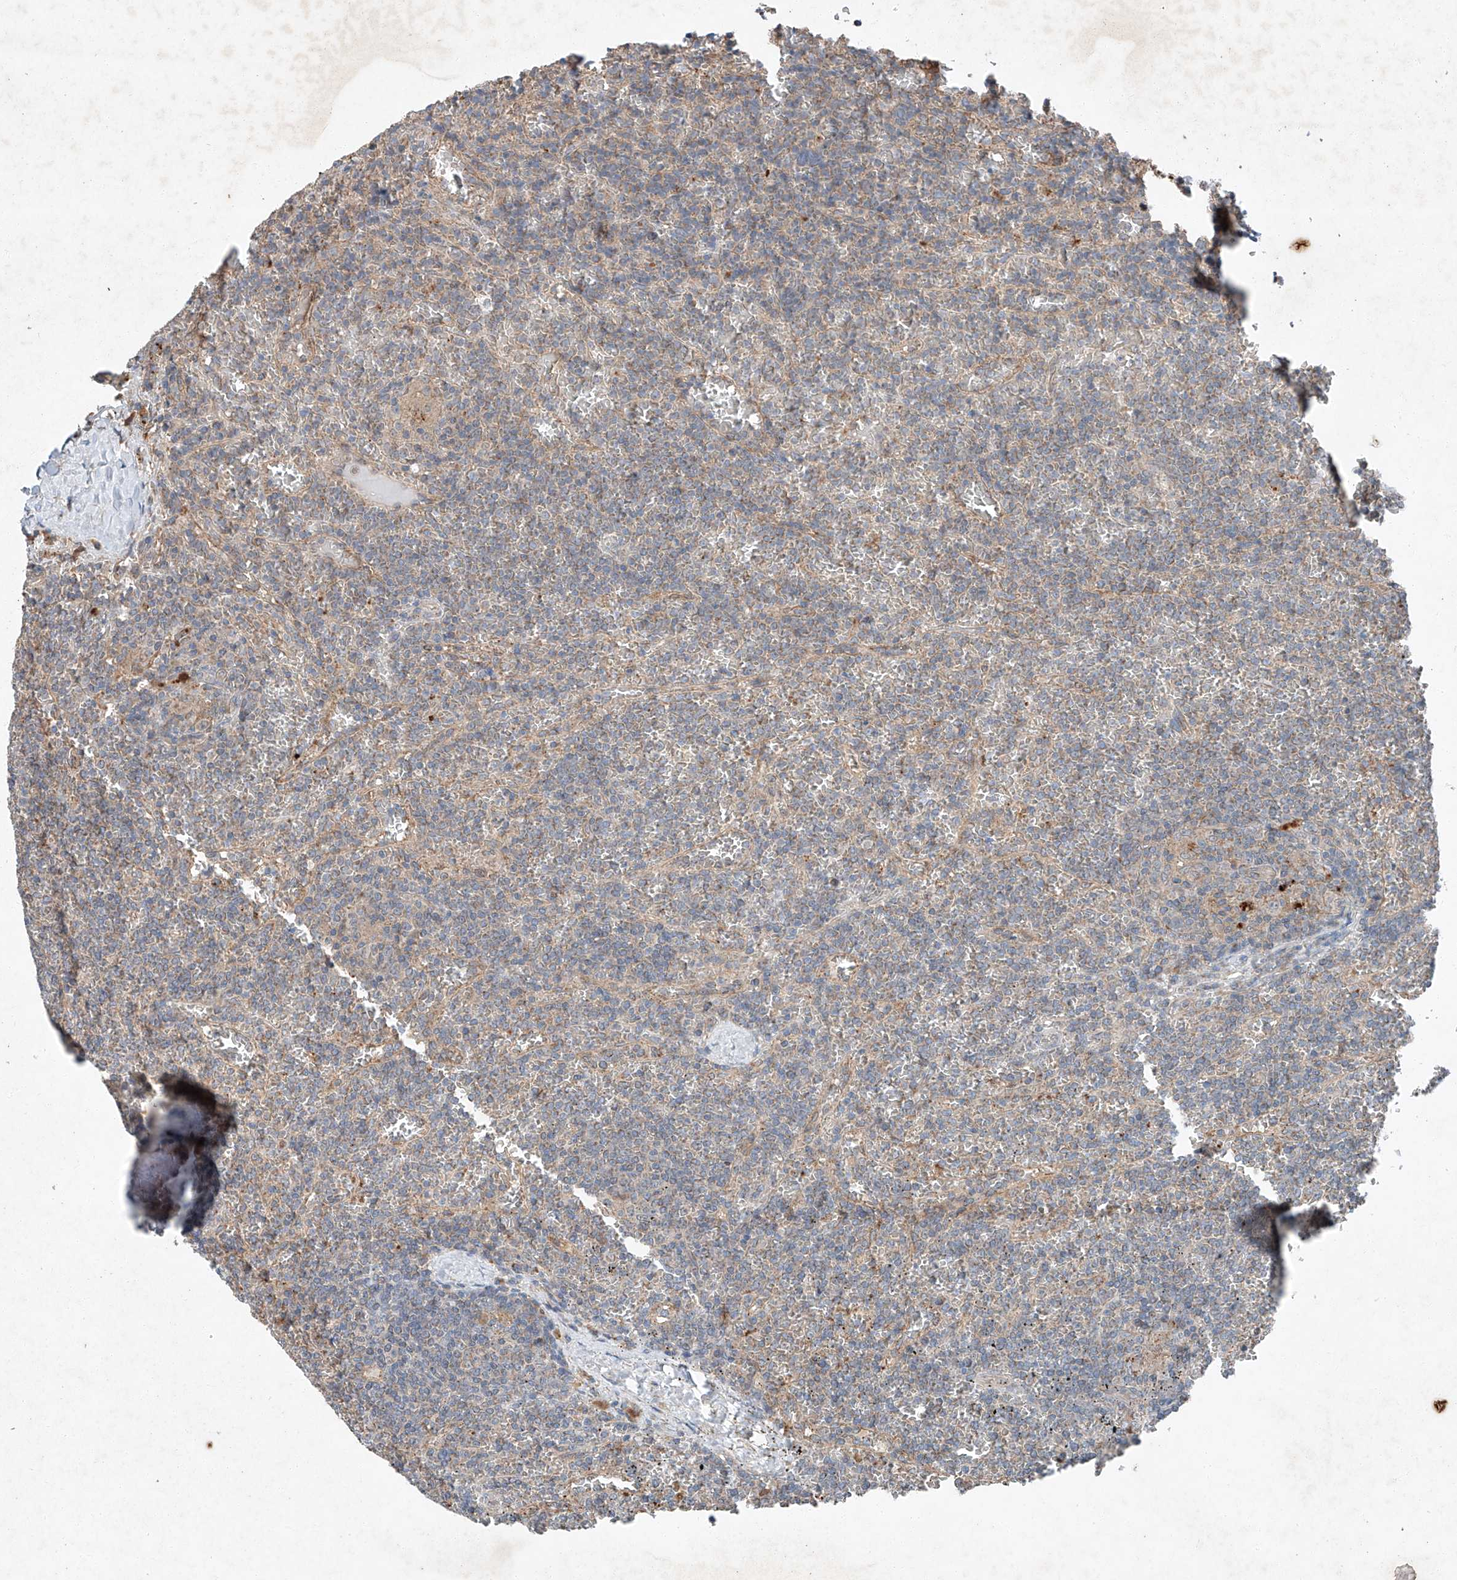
{"staining": {"intensity": "negative", "quantity": "none", "location": "none"}, "tissue": "lymphoma", "cell_type": "Tumor cells", "image_type": "cancer", "snomed": [{"axis": "morphology", "description": "Malignant lymphoma, non-Hodgkin's type, Low grade"}, {"axis": "topography", "description": "Spleen"}], "caption": "IHC micrograph of neoplastic tissue: lymphoma stained with DAB shows no significant protein staining in tumor cells.", "gene": "RUSC1", "patient": {"sex": "female", "age": 19}}